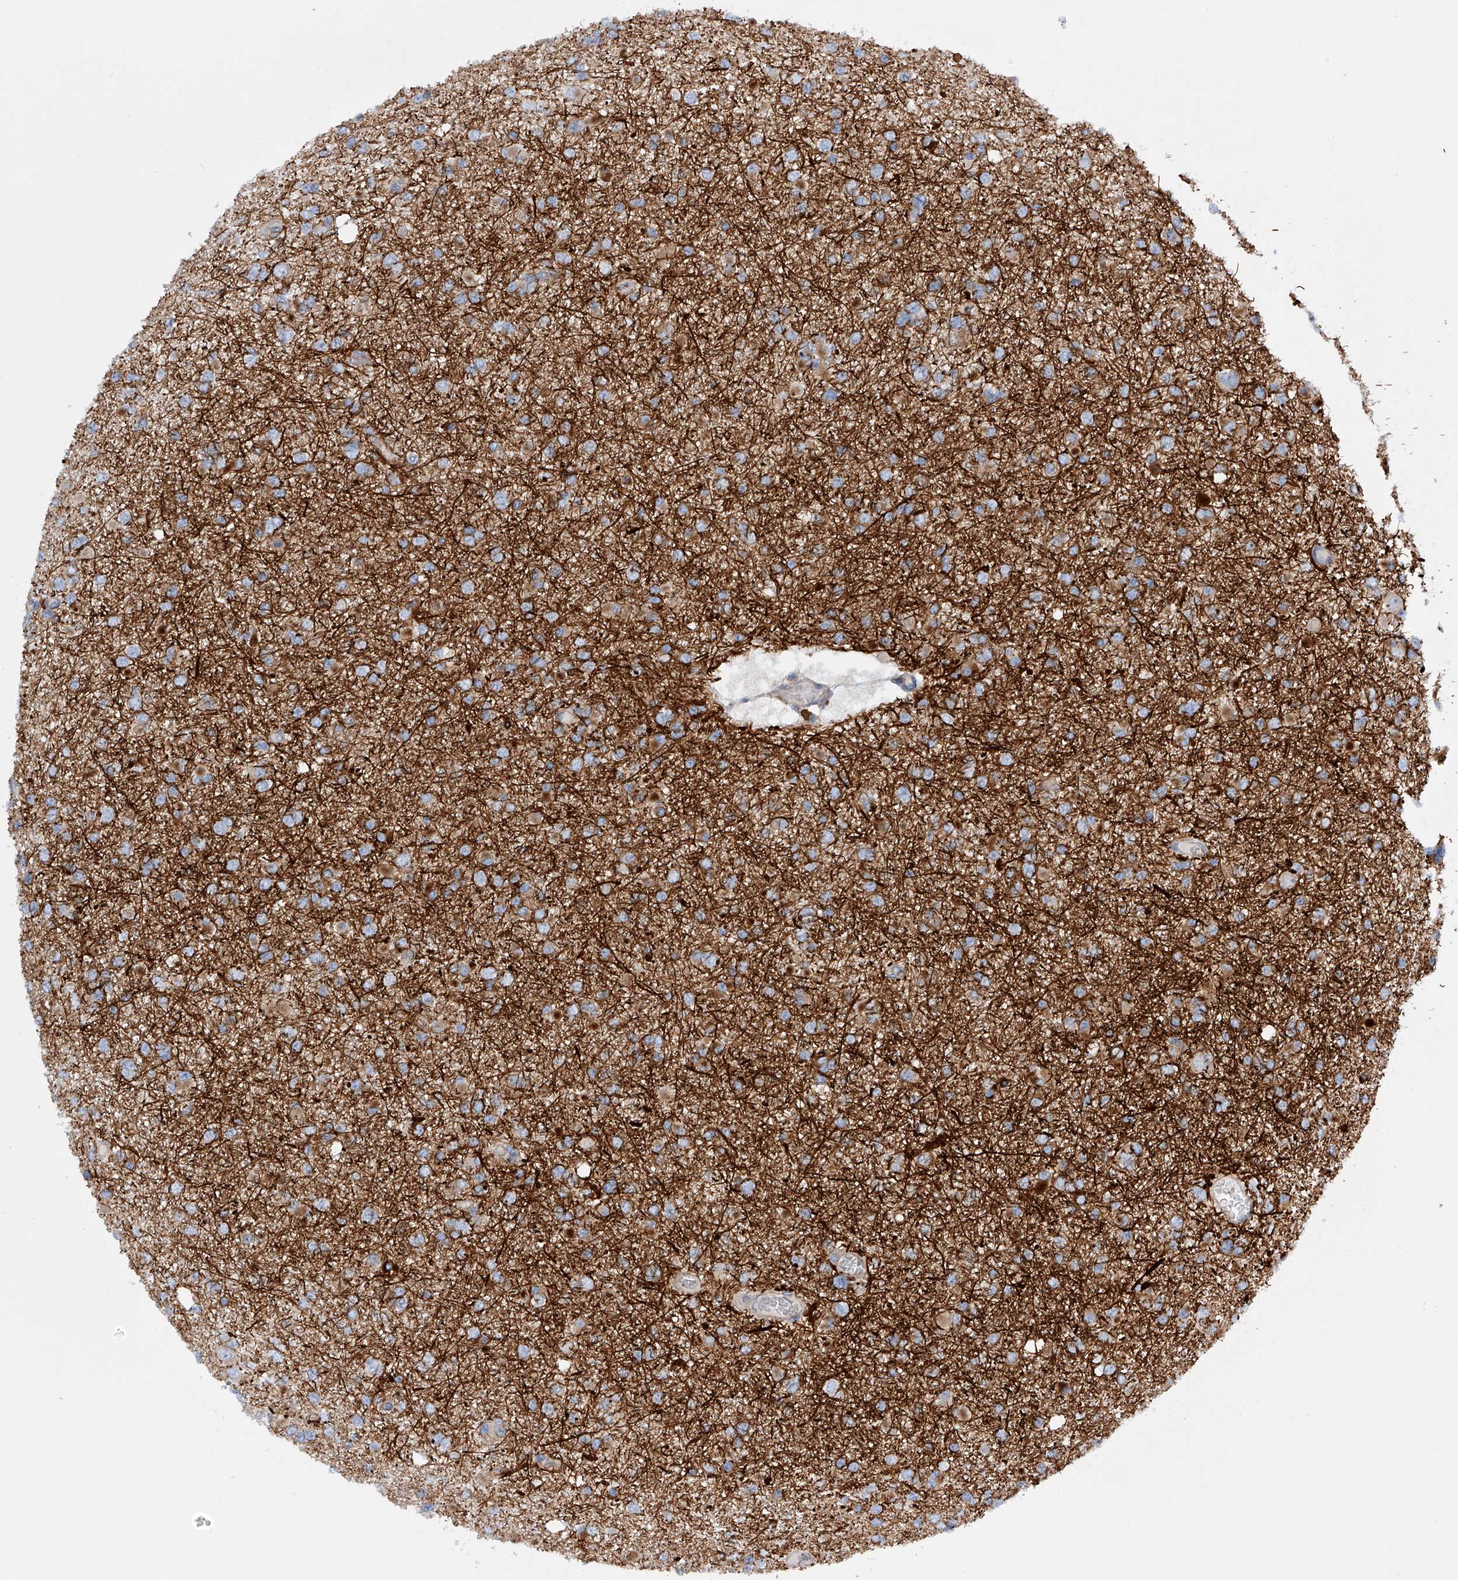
{"staining": {"intensity": "moderate", "quantity": "<25%", "location": "cytoplasmic/membranous"}, "tissue": "glioma", "cell_type": "Tumor cells", "image_type": "cancer", "snomed": [{"axis": "morphology", "description": "Glioma, malignant, Low grade"}, {"axis": "topography", "description": "Brain"}], "caption": "Tumor cells demonstrate low levels of moderate cytoplasmic/membranous positivity in about <25% of cells in malignant low-grade glioma. (IHC, brightfield microscopy, high magnification).", "gene": "MLYCD", "patient": {"sex": "female", "age": 22}}